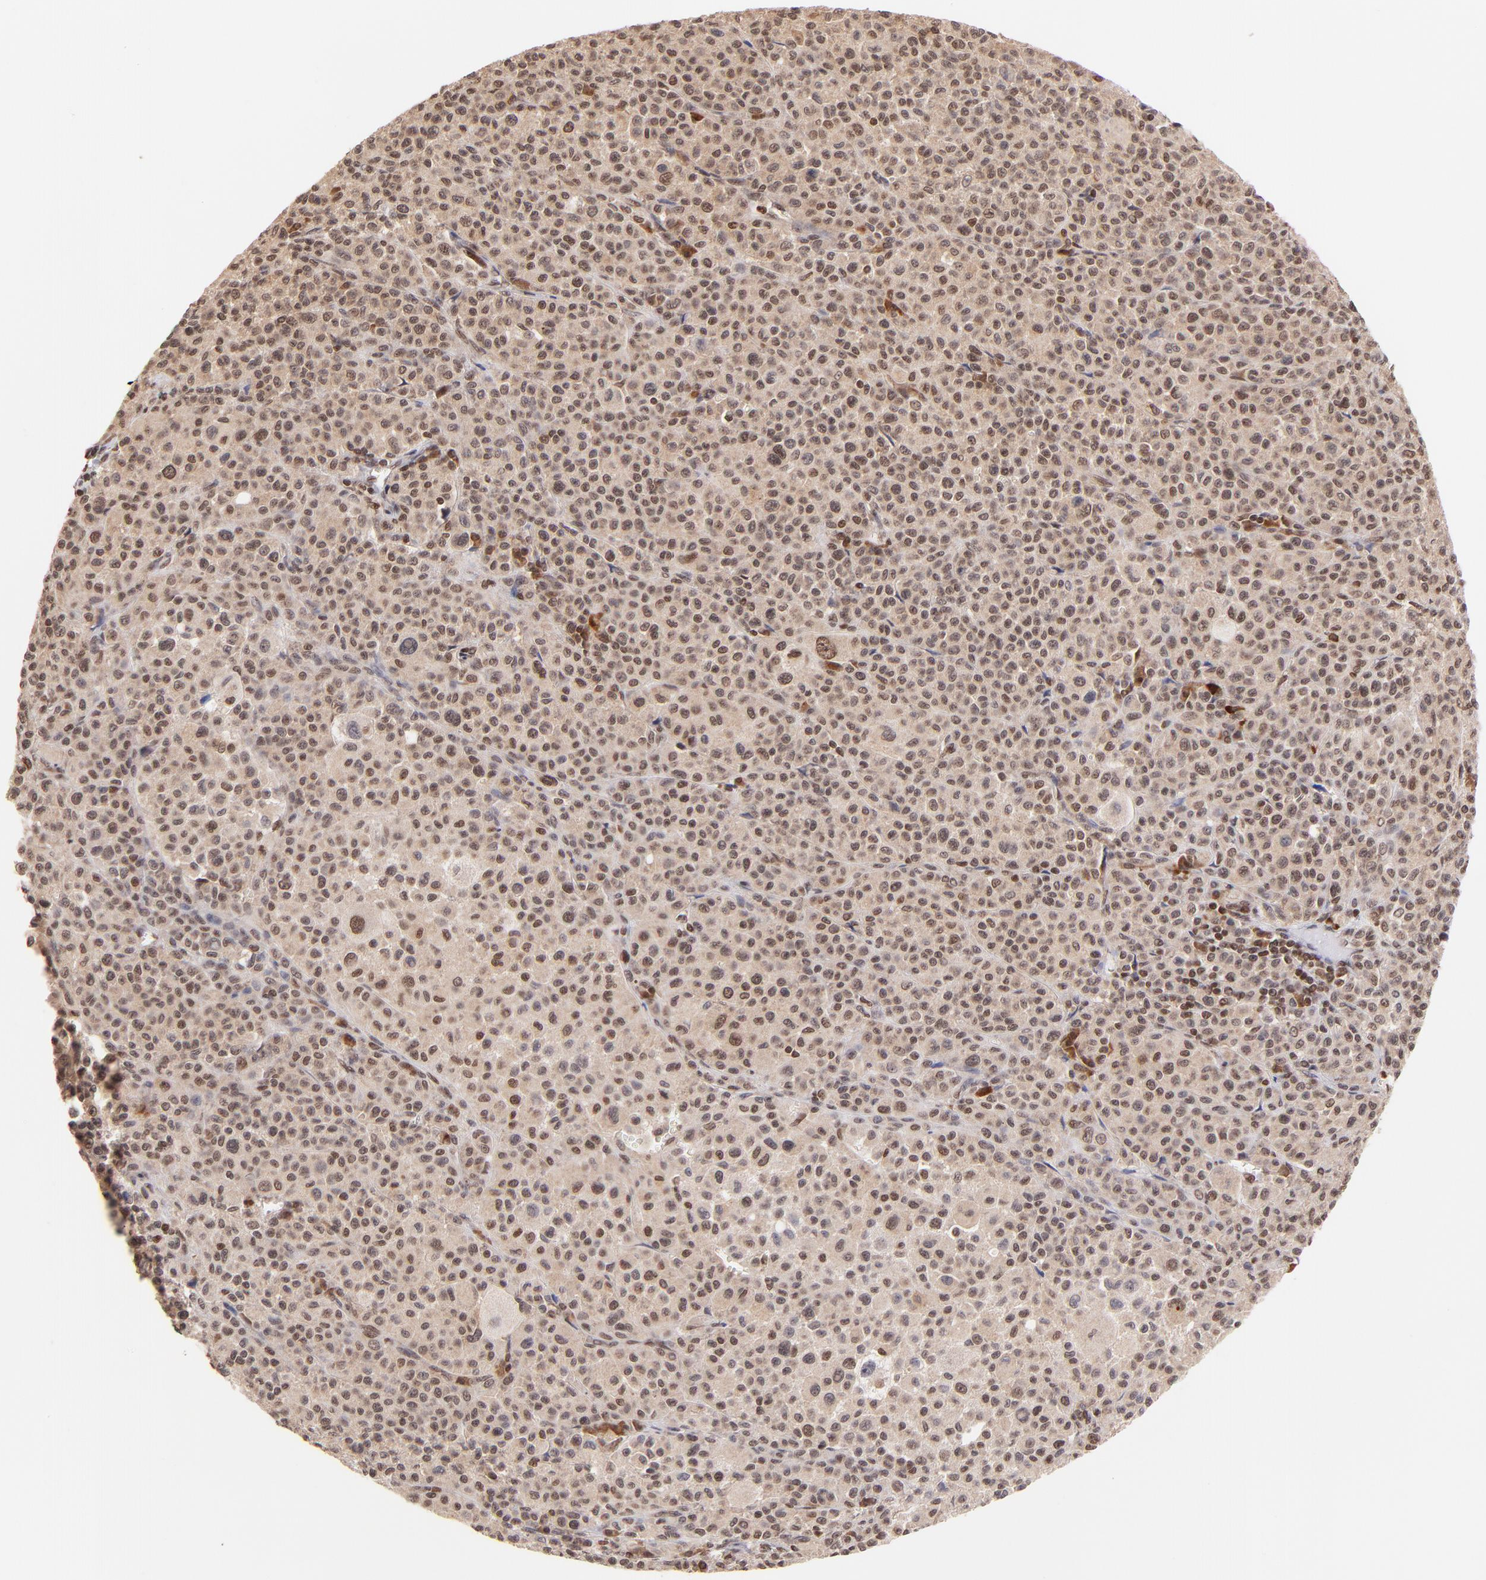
{"staining": {"intensity": "moderate", "quantity": ">75%", "location": "cytoplasmic/membranous,nuclear"}, "tissue": "melanoma", "cell_type": "Tumor cells", "image_type": "cancer", "snomed": [{"axis": "morphology", "description": "Malignant melanoma, Metastatic site"}, {"axis": "topography", "description": "Skin"}], "caption": "A high-resolution micrograph shows immunohistochemistry (IHC) staining of malignant melanoma (metastatic site), which exhibits moderate cytoplasmic/membranous and nuclear staining in about >75% of tumor cells. The protein is shown in brown color, while the nuclei are stained blue.", "gene": "WDR25", "patient": {"sex": "female", "age": 74}}